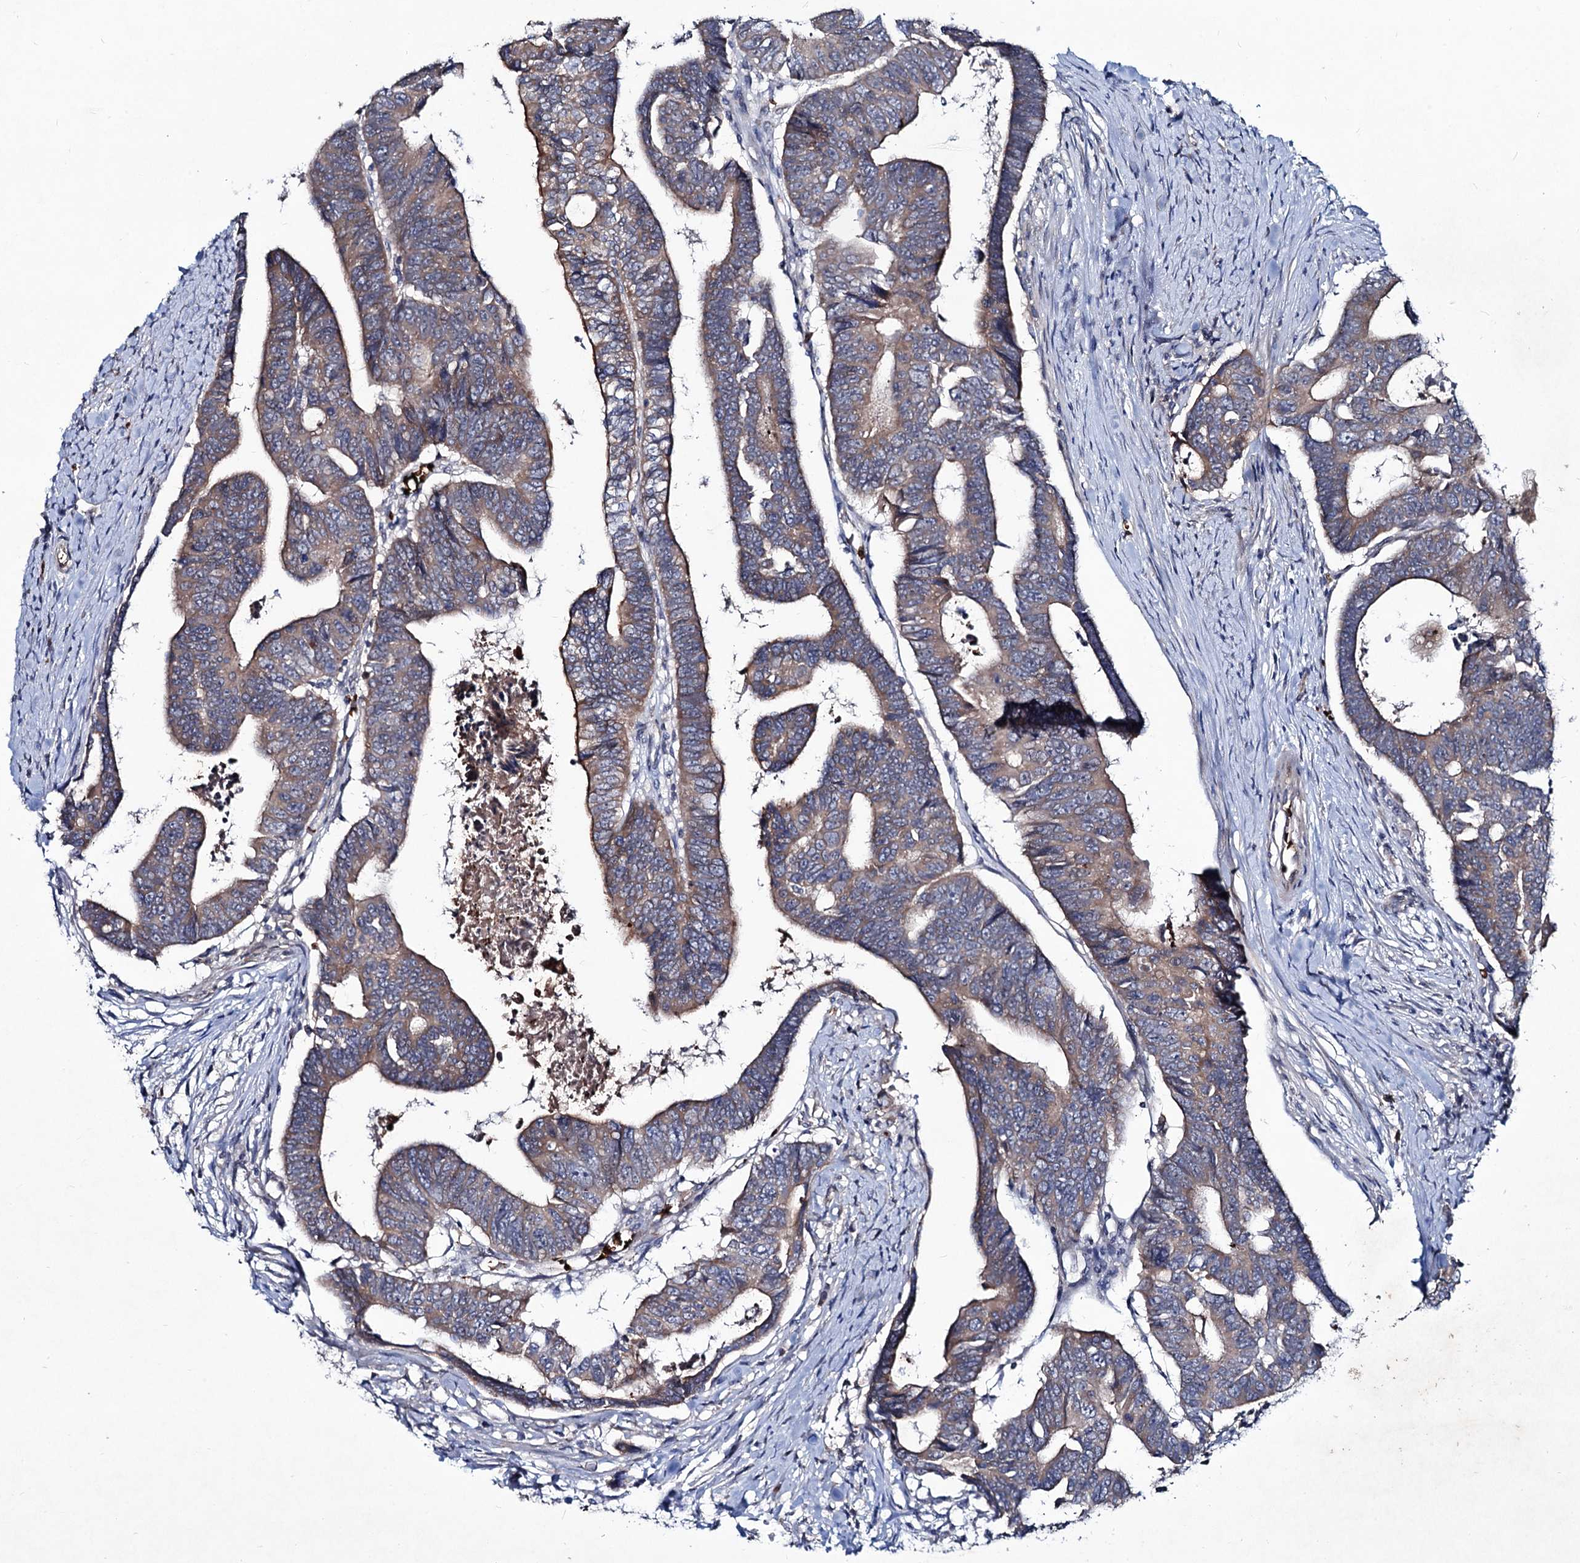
{"staining": {"intensity": "weak", "quantity": ">75%", "location": "cytoplasmic/membranous"}, "tissue": "colorectal cancer", "cell_type": "Tumor cells", "image_type": "cancer", "snomed": [{"axis": "morphology", "description": "Adenocarcinoma, NOS"}, {"axis": "topography", "description": "Rectum"}], "caption": "This is a micrograph of IHC staining of adenocarcinoma (colorectal), which shows weak staining in the cytoplasmic/membranous of tumor cells.", "gene": "RNF6", "patient": {"sex": "female", "age": 65}}